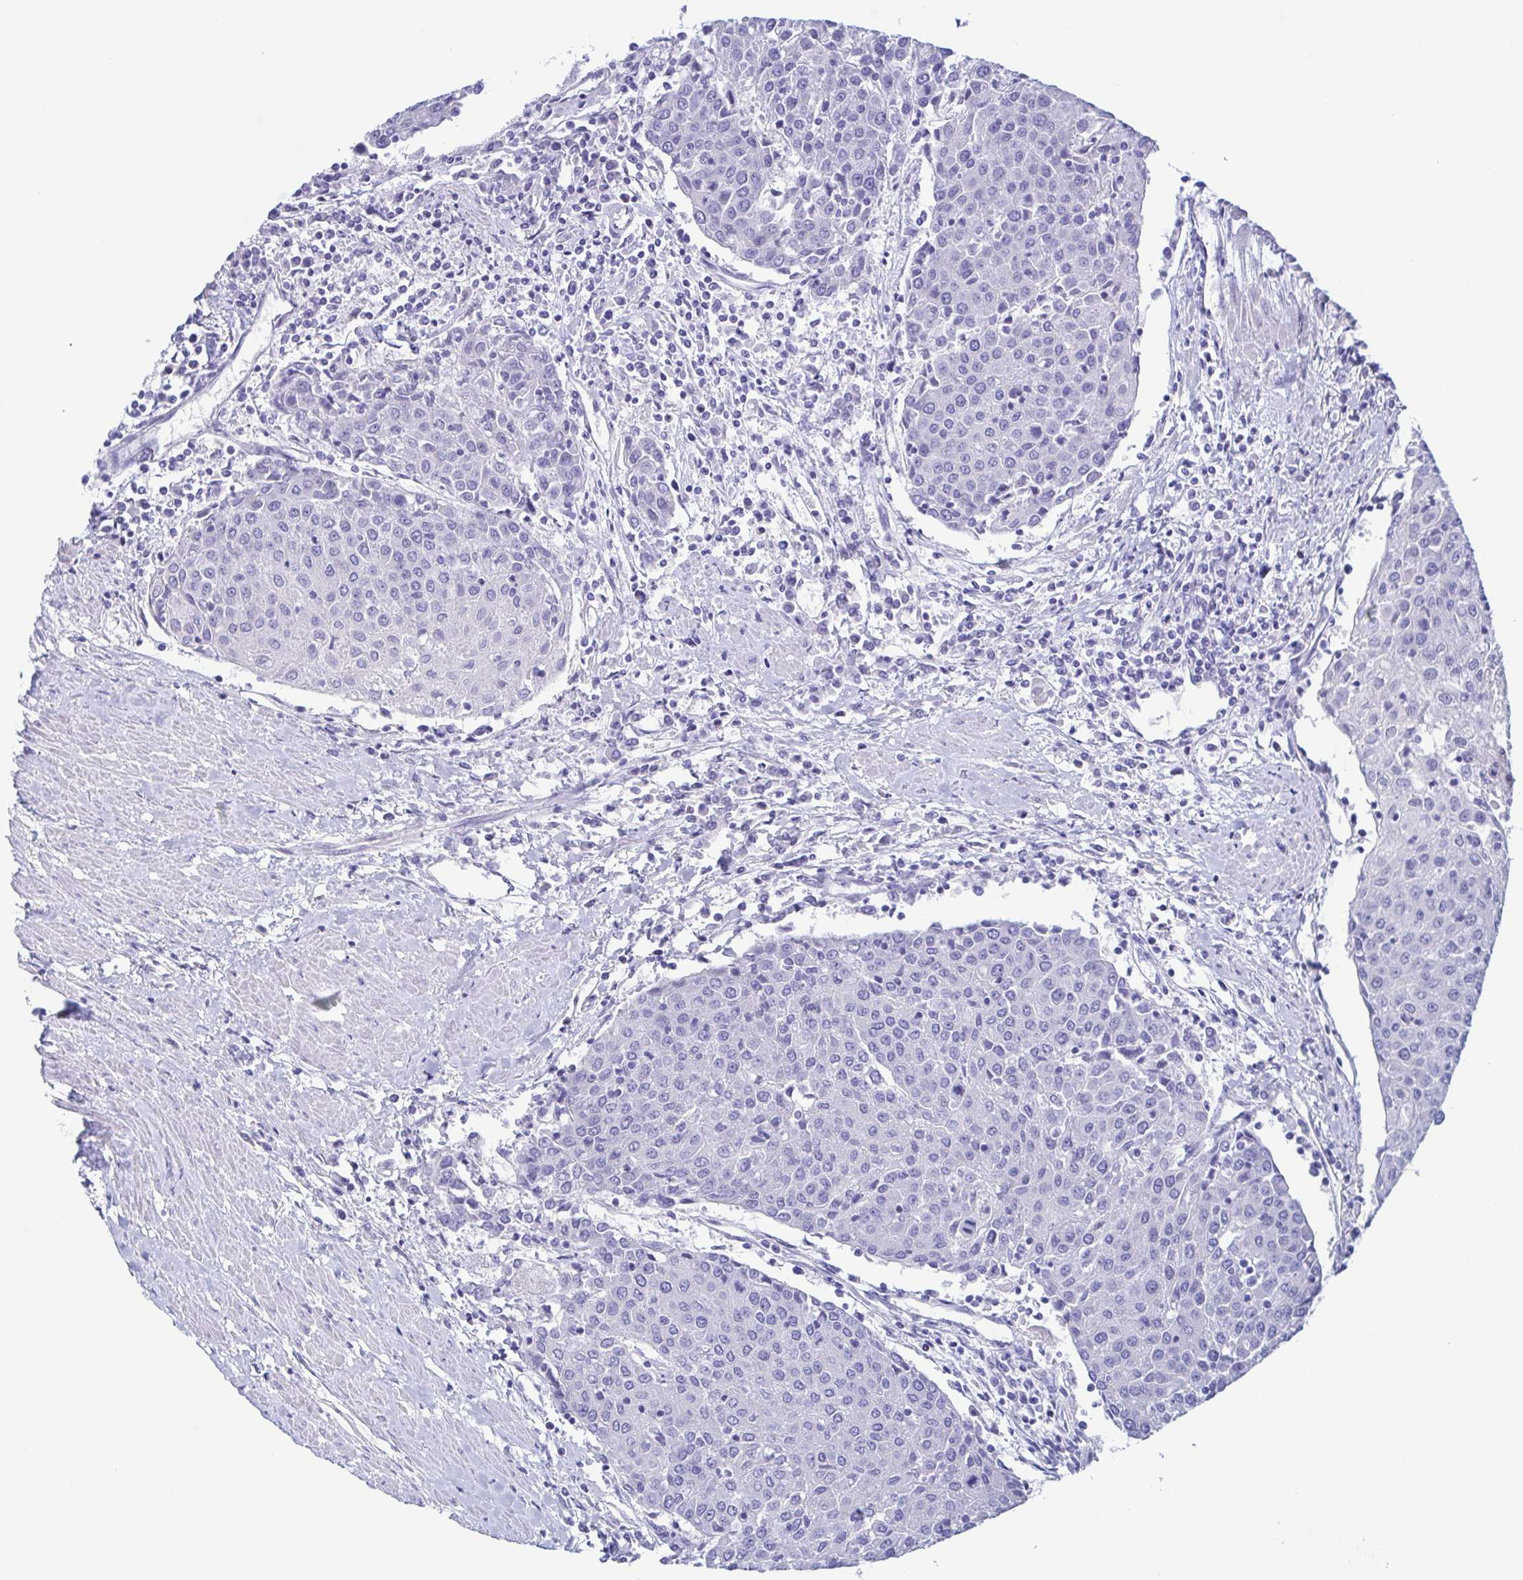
{"staining": {"intensity": "negative", "quantity": "none", "location": "none"}, "tissue": "urothelial cancer", "cell_type": "Tumor cells", "image_type": "cancer", "snomed": [{"axis": "morphology", "description": "Urothelial carcinoma, High grade"}, {"axis": "topography", "description": "Urinary bladder"}], "caption": "The IHC histopathology image has no significant expression in tumor cells of urothelial cancer tissue.", "gene": "TREH", "patient": {"sex": "female", "age": 85}}